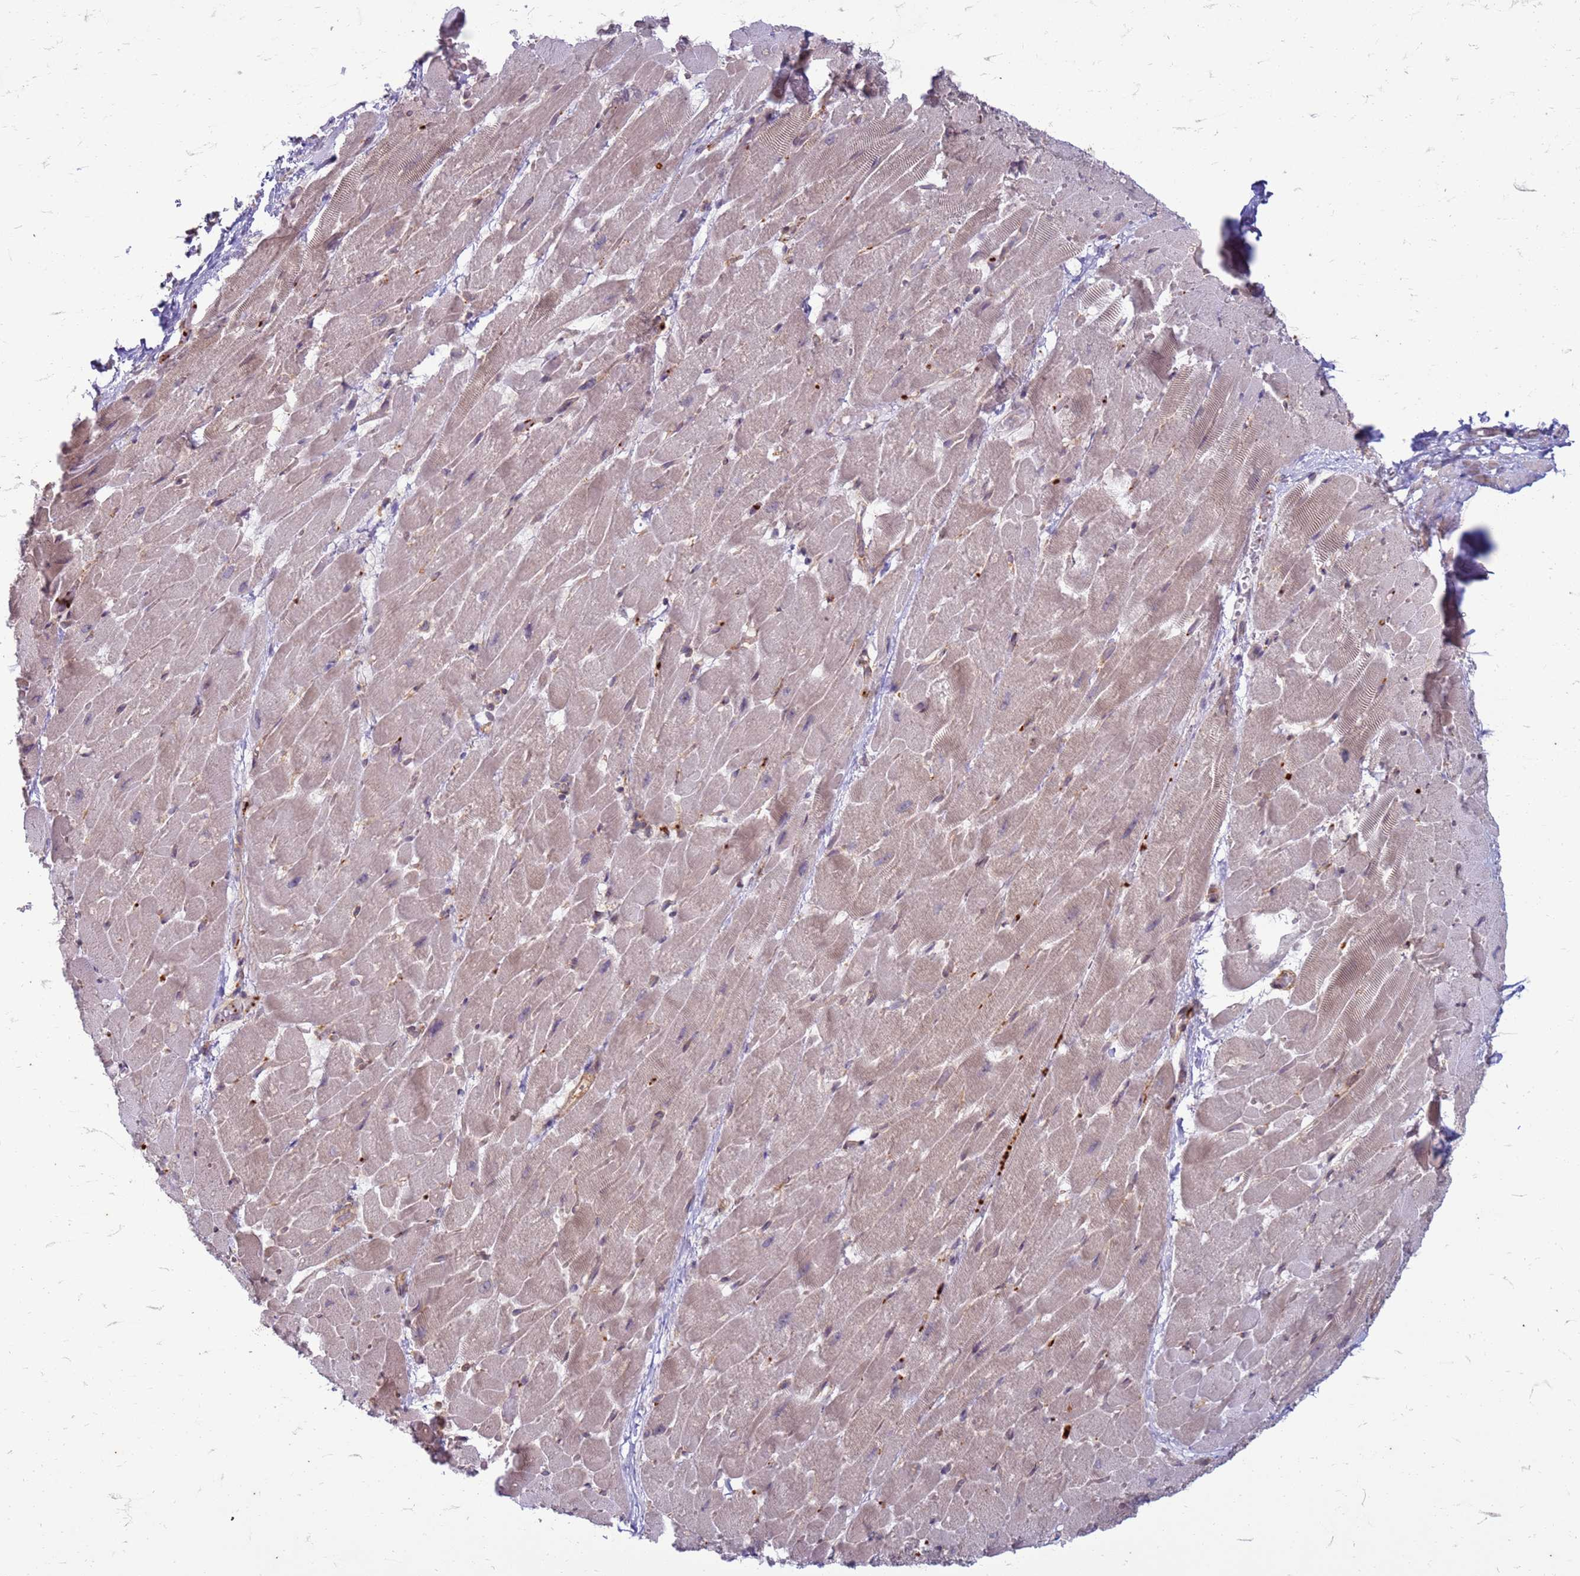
{"staining": {"intensity": "weak", "quantity": "25%-75%", "location": "cytoplasmic/membranous"}, "tissue": "heart muscle", "cell_type": "Cardiomyocytes", "image_type": "normal", "snomed": [{"axis": "morphology", "description": "Normal tissue, NOS"}, {"axis": "topography", "description": "Heart"}], "caption": "Immunohistochemistry (IHC) of normal heart muscle displays low levels of weak cytoplasmic/membranous positivity in about 25%-75% of cardiomyocytes.", "gene": "SLC15A3", "patient": {"sex": "male", "age": 37}}